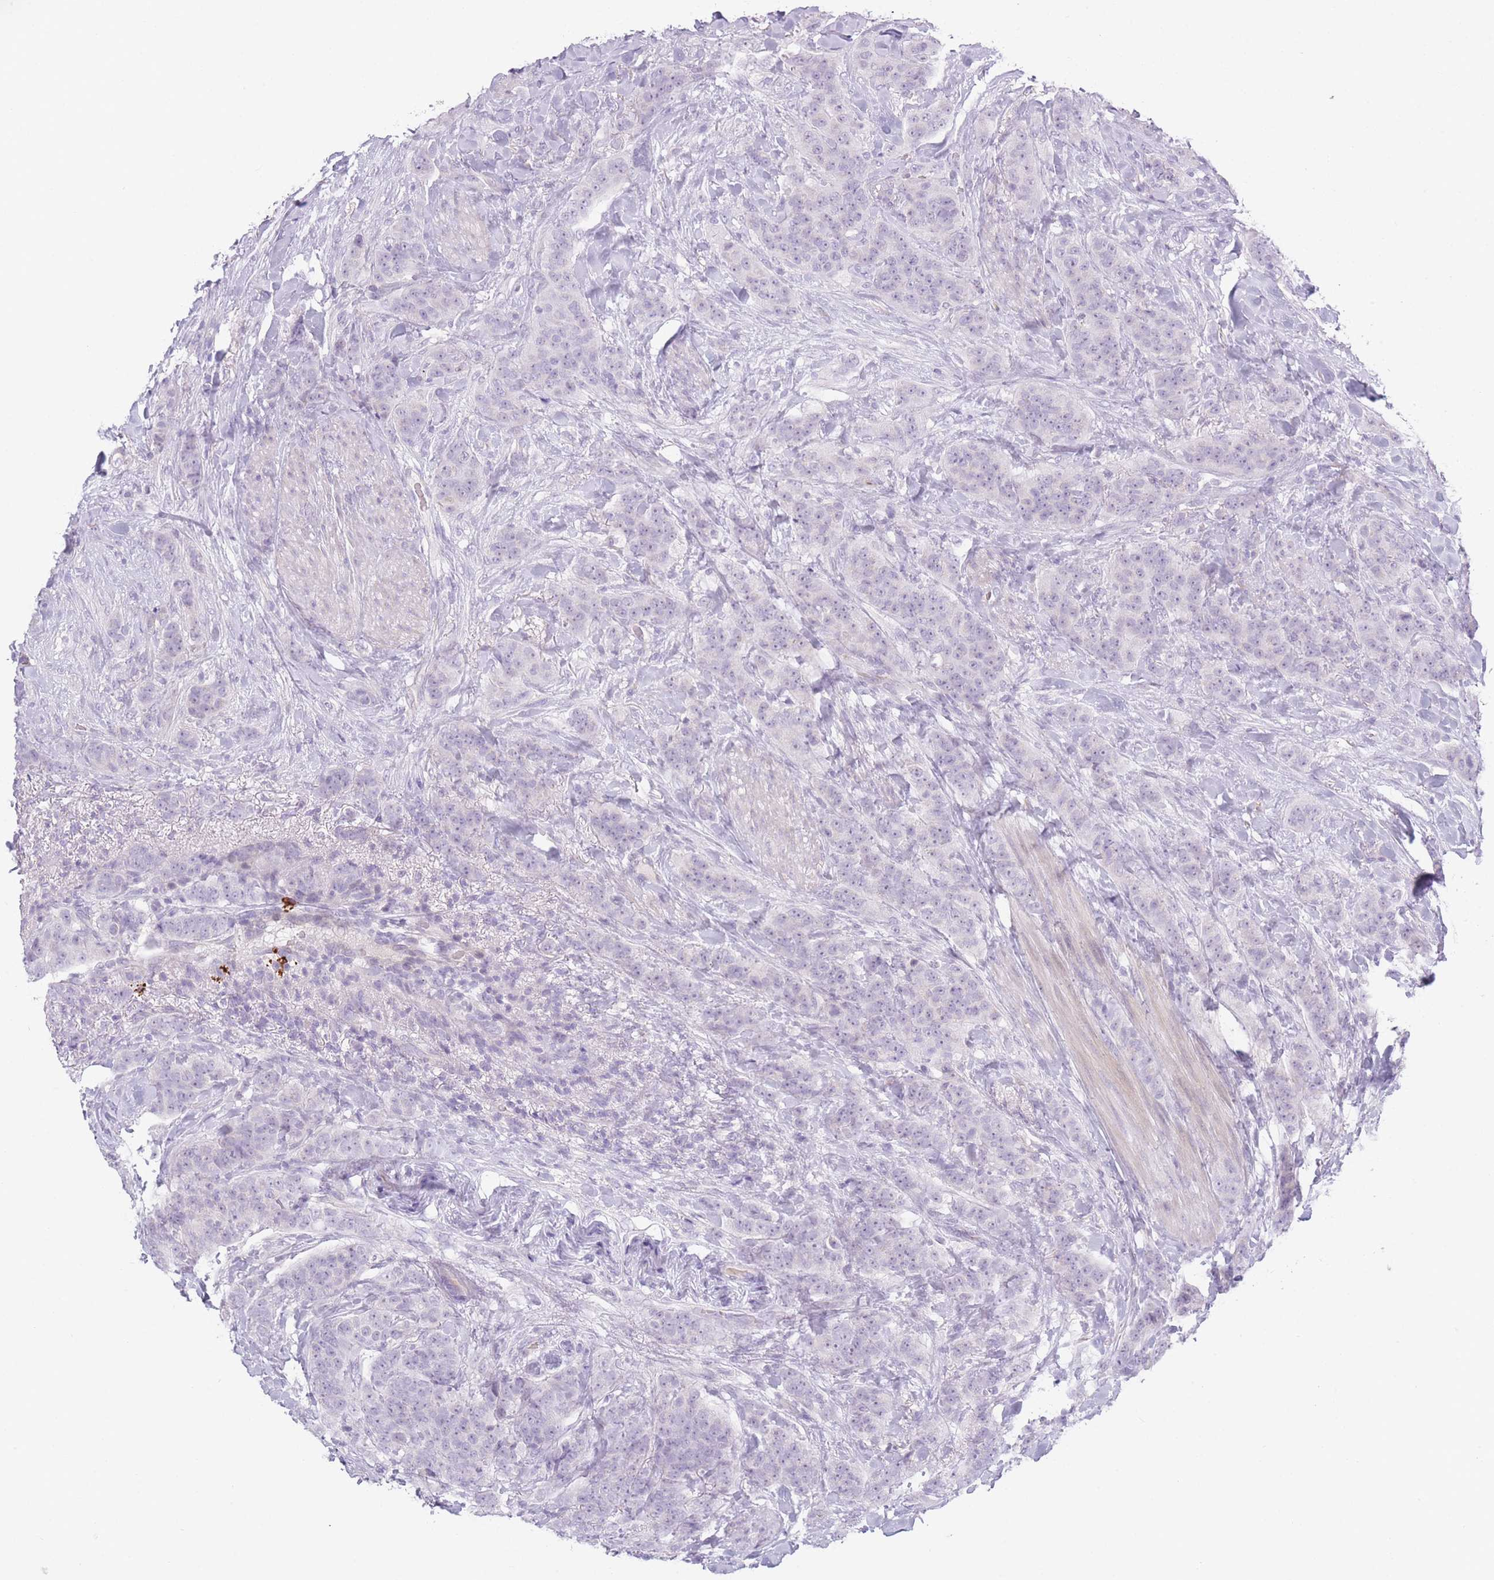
{"staining": {"intensity": "negative", "quantity": "none", "location": "none"}, "tissue": "breast cancer", "cell_type": "Tumor cells", "image_type": "cancer", "snomed": [{"axis": "morphology", "description": "Duct carcinoma"}, {"axis": "topography", "description": "Breast"}], "caption": "Micrograph shows no significant protein staining in tumor cells of infiltrating ductal carcinoma (breast).", "gene": "PLEKHG2", "patient": {"sex": "female", "age": 40}}